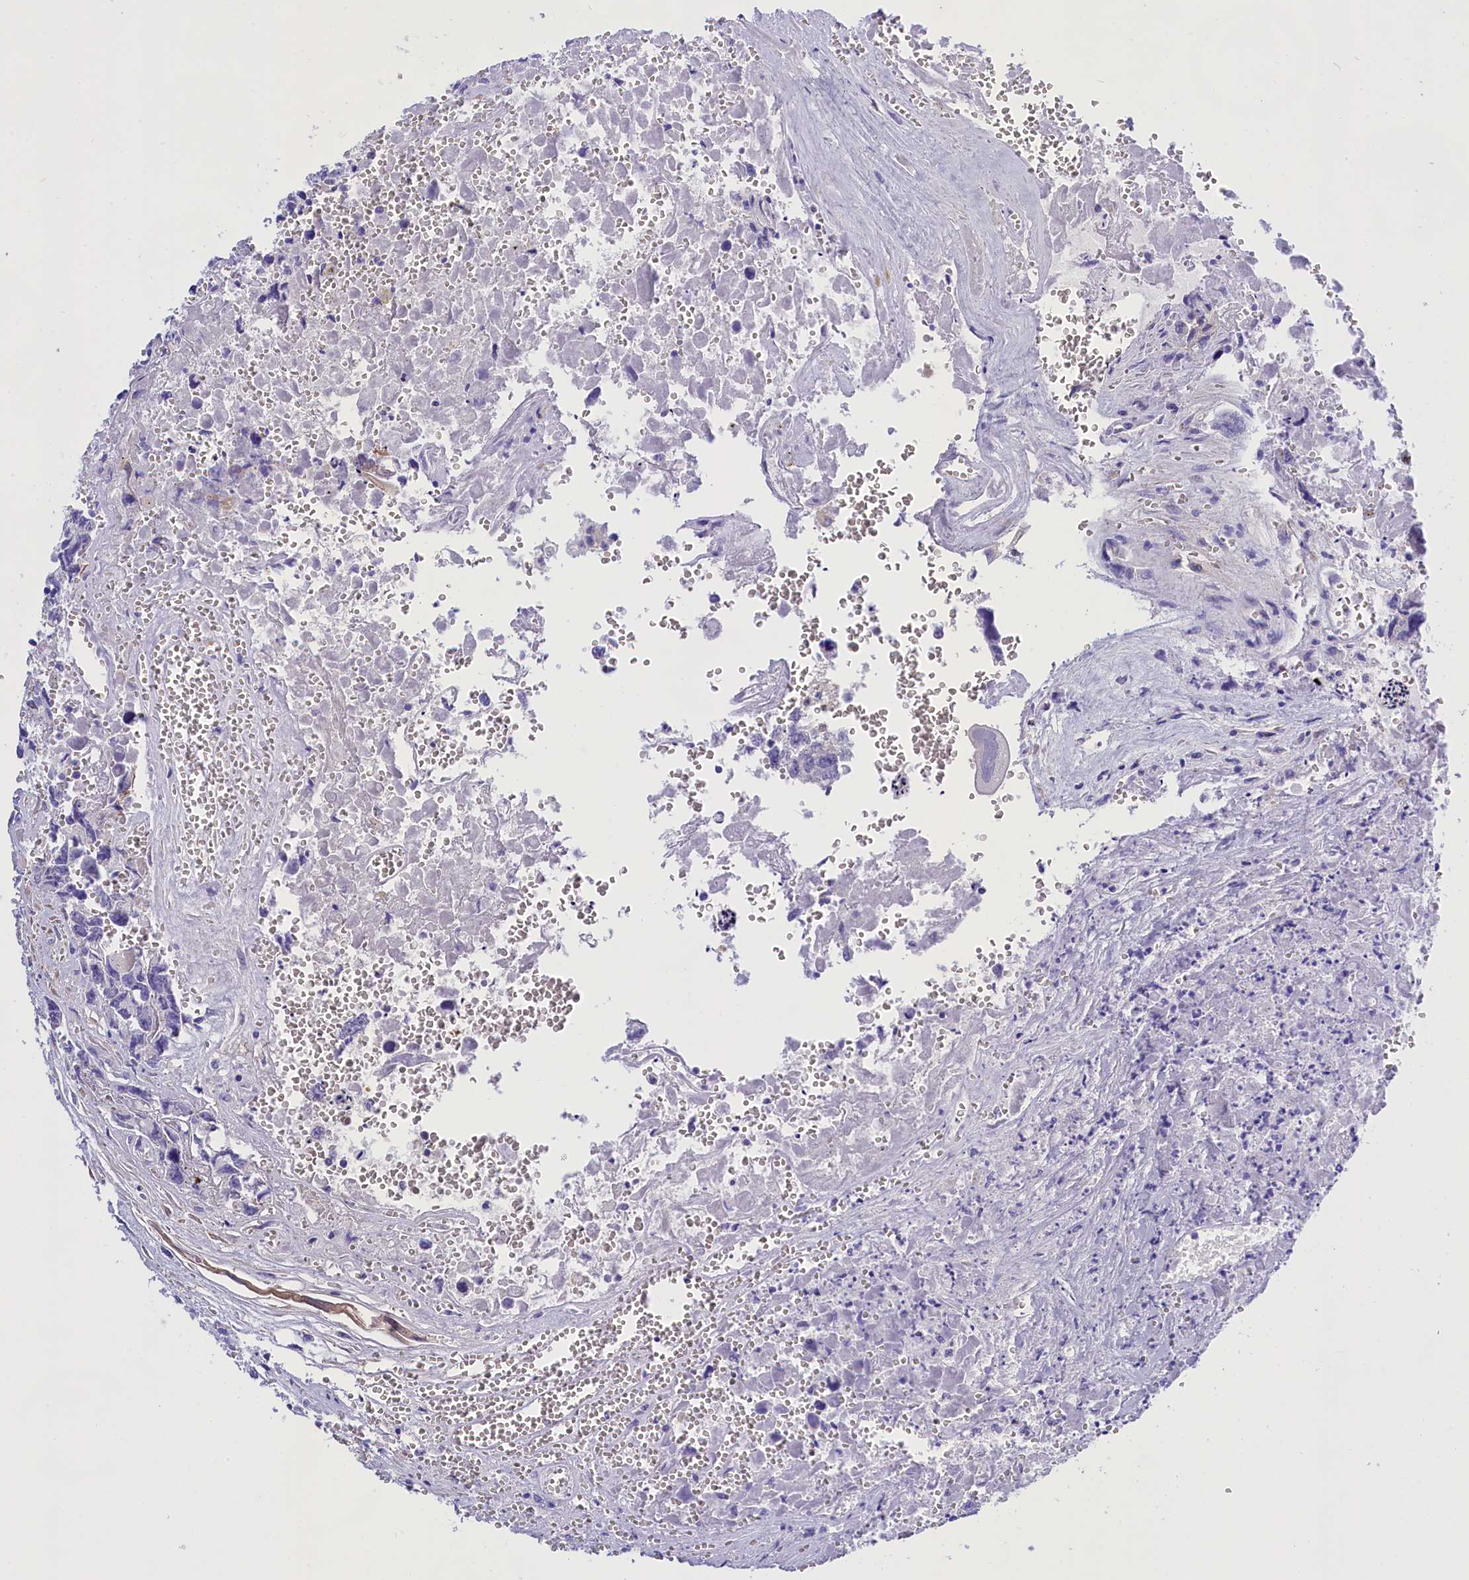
{"staining": {"intensity": "negative", "quantity": "none", "location": "none"}, "tissue": "testis cancer", "cell_type": "Tumor cells", "image_type": "cancer", "snomed": [{"axis": "morphology", "description": "Carcinoma, Embryonal, NOS"}, {"axis": "topography", "description": "Testis"}], "caption": "Micrograph shows no protein staining in tumor cells of testis cancer (embryonal carcinoma) tissue.", "gene": "PPP1R13L", "patient": {"sex": "male", "age": 31}}